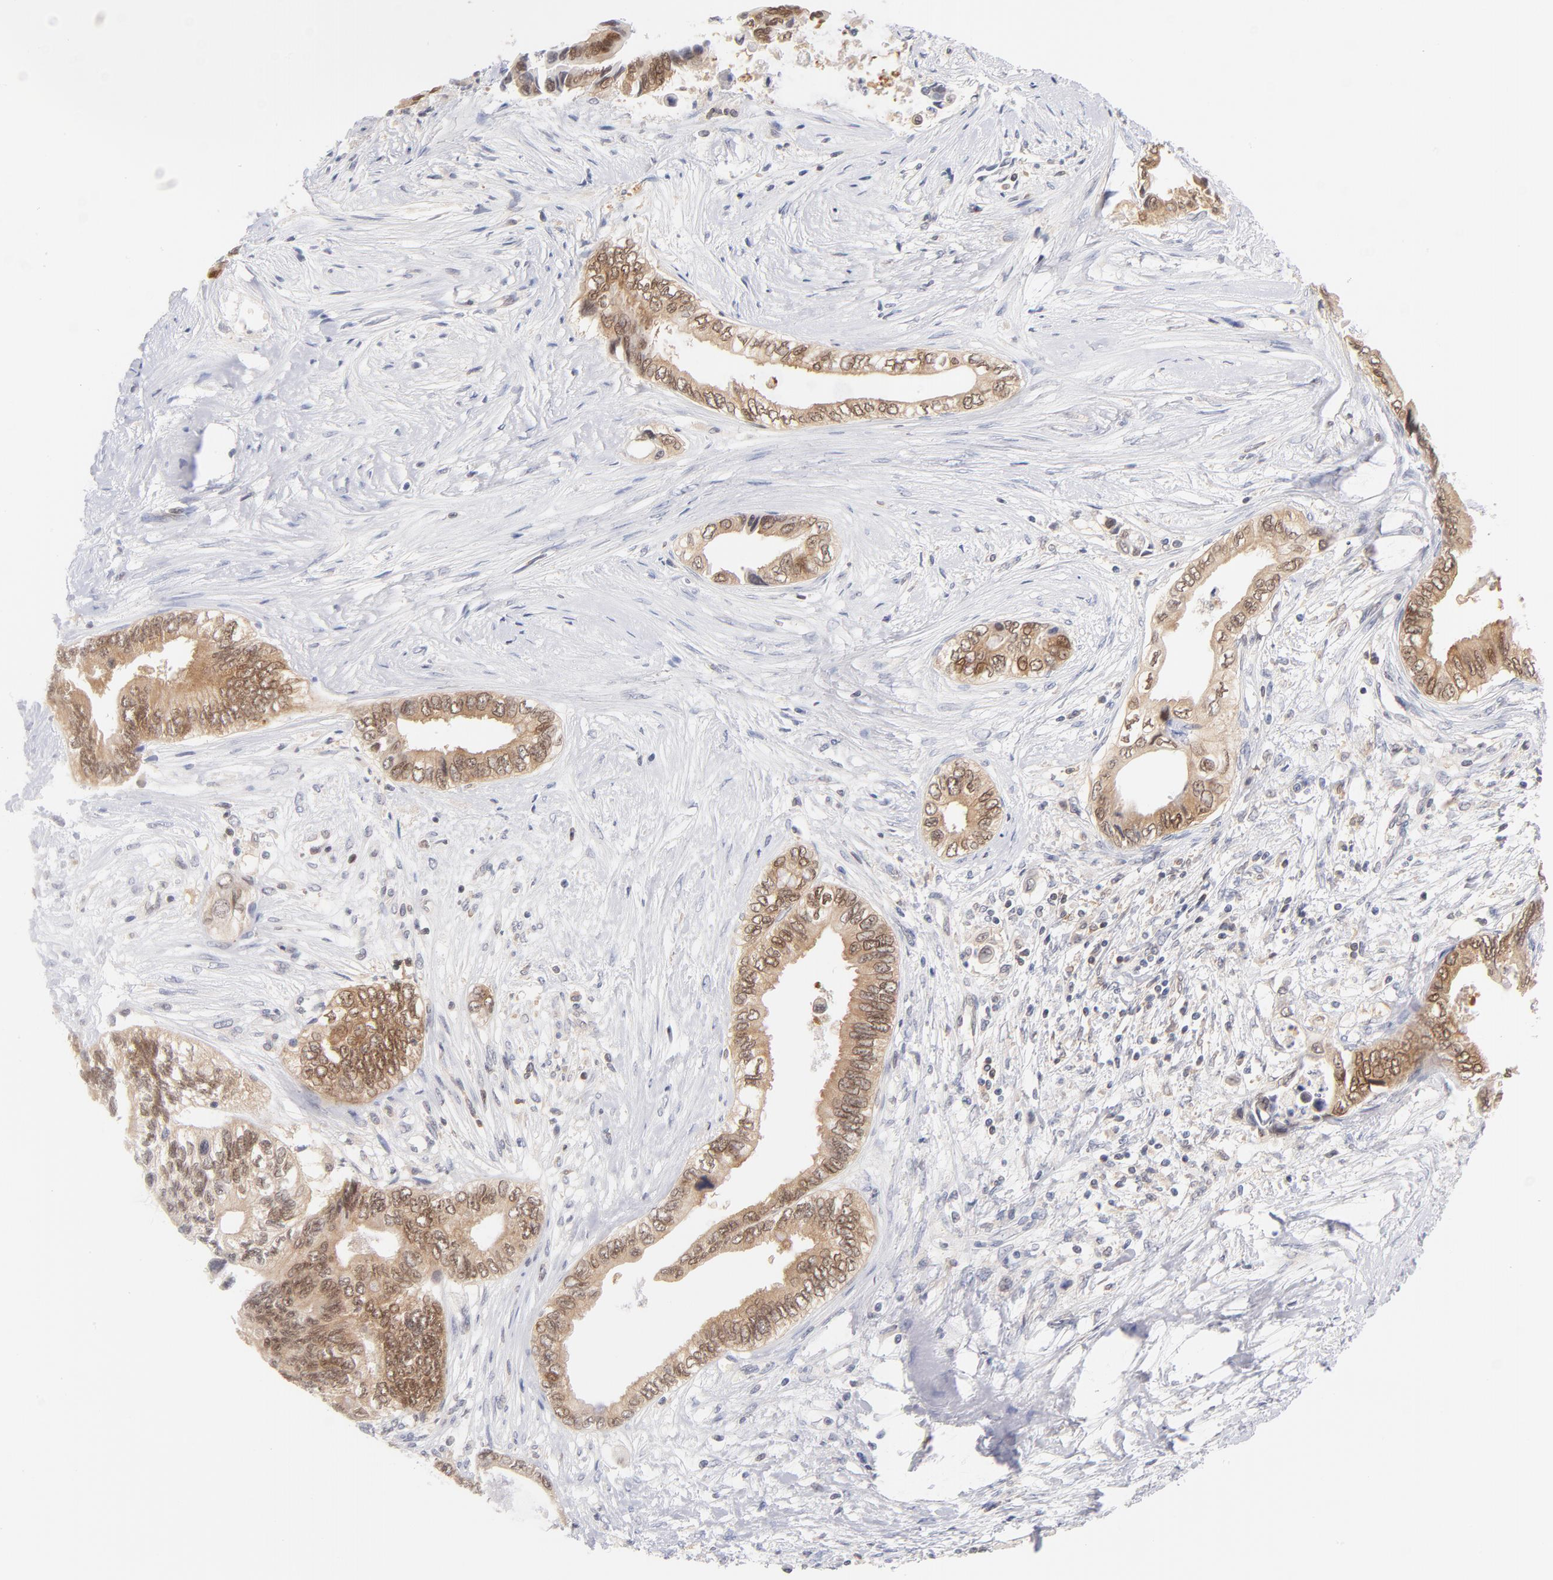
{"staining": {"intensity": "weak", "quantity": ">75%", "location": "cytoplasmic/membranous,nuclear"}, "tissue": "pancreatic cancer", "cell_type": "Tumor cells", "image_type": "cancer", "snomed": [{"axis": "morphology", "description": "Adenocarcinoma, NOS"}, {"axis": "topography", "description": "Pancreas"}], "caption": "DAB immunohistochemical staining of pancreatic adenocarcinoma displays weak cytoplasmic/membranous and nuclear protein staining in about >75% of tumor cells. The staining was performed using DAB (3,3'-diaminobenzidine) to visualize the protein expression in brown, while the nuclei were stained in blue with hematoxylin (Magnification: 20x).", "gene": "CASP6", "patient": {"sex": "female", "age": 66}}